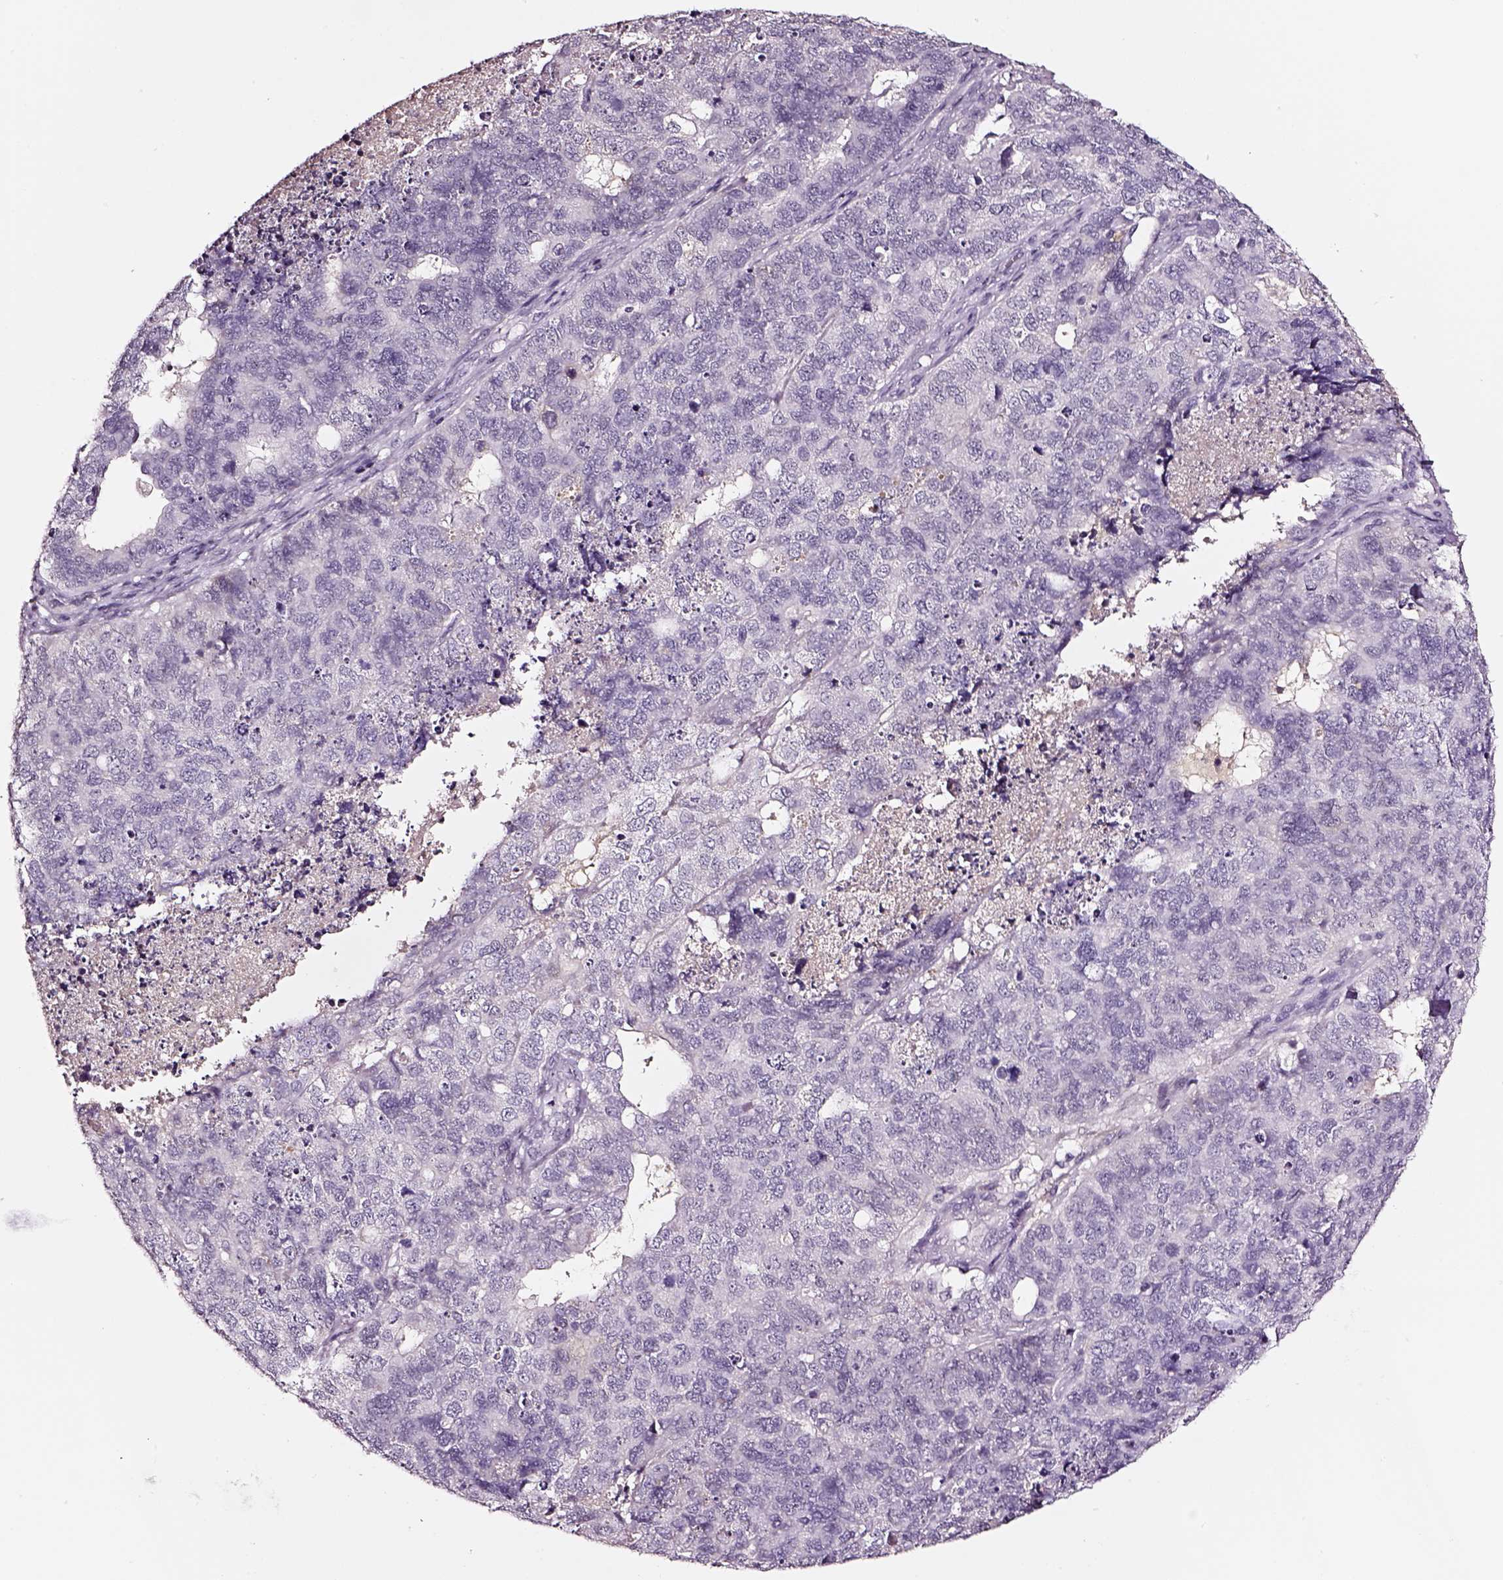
{"staining": {"intensity": "negative", "quantity": "none", "location": "none"}, "tissue": "cervical cancer", "cell_type": "Tumor cells", "image_type": "cancer", "snomed": [{"axis": "morphology", "description": "Squamous cell carcinoma, NOS"}, {"axis": "topography", "description": "Cervix"}], "caption": "This is a image of IHC staining of cervical cancer, which shows no staining in tumor cells.", "gene": "SMIM17", "patient": {"sex": "female", "age": 63}}